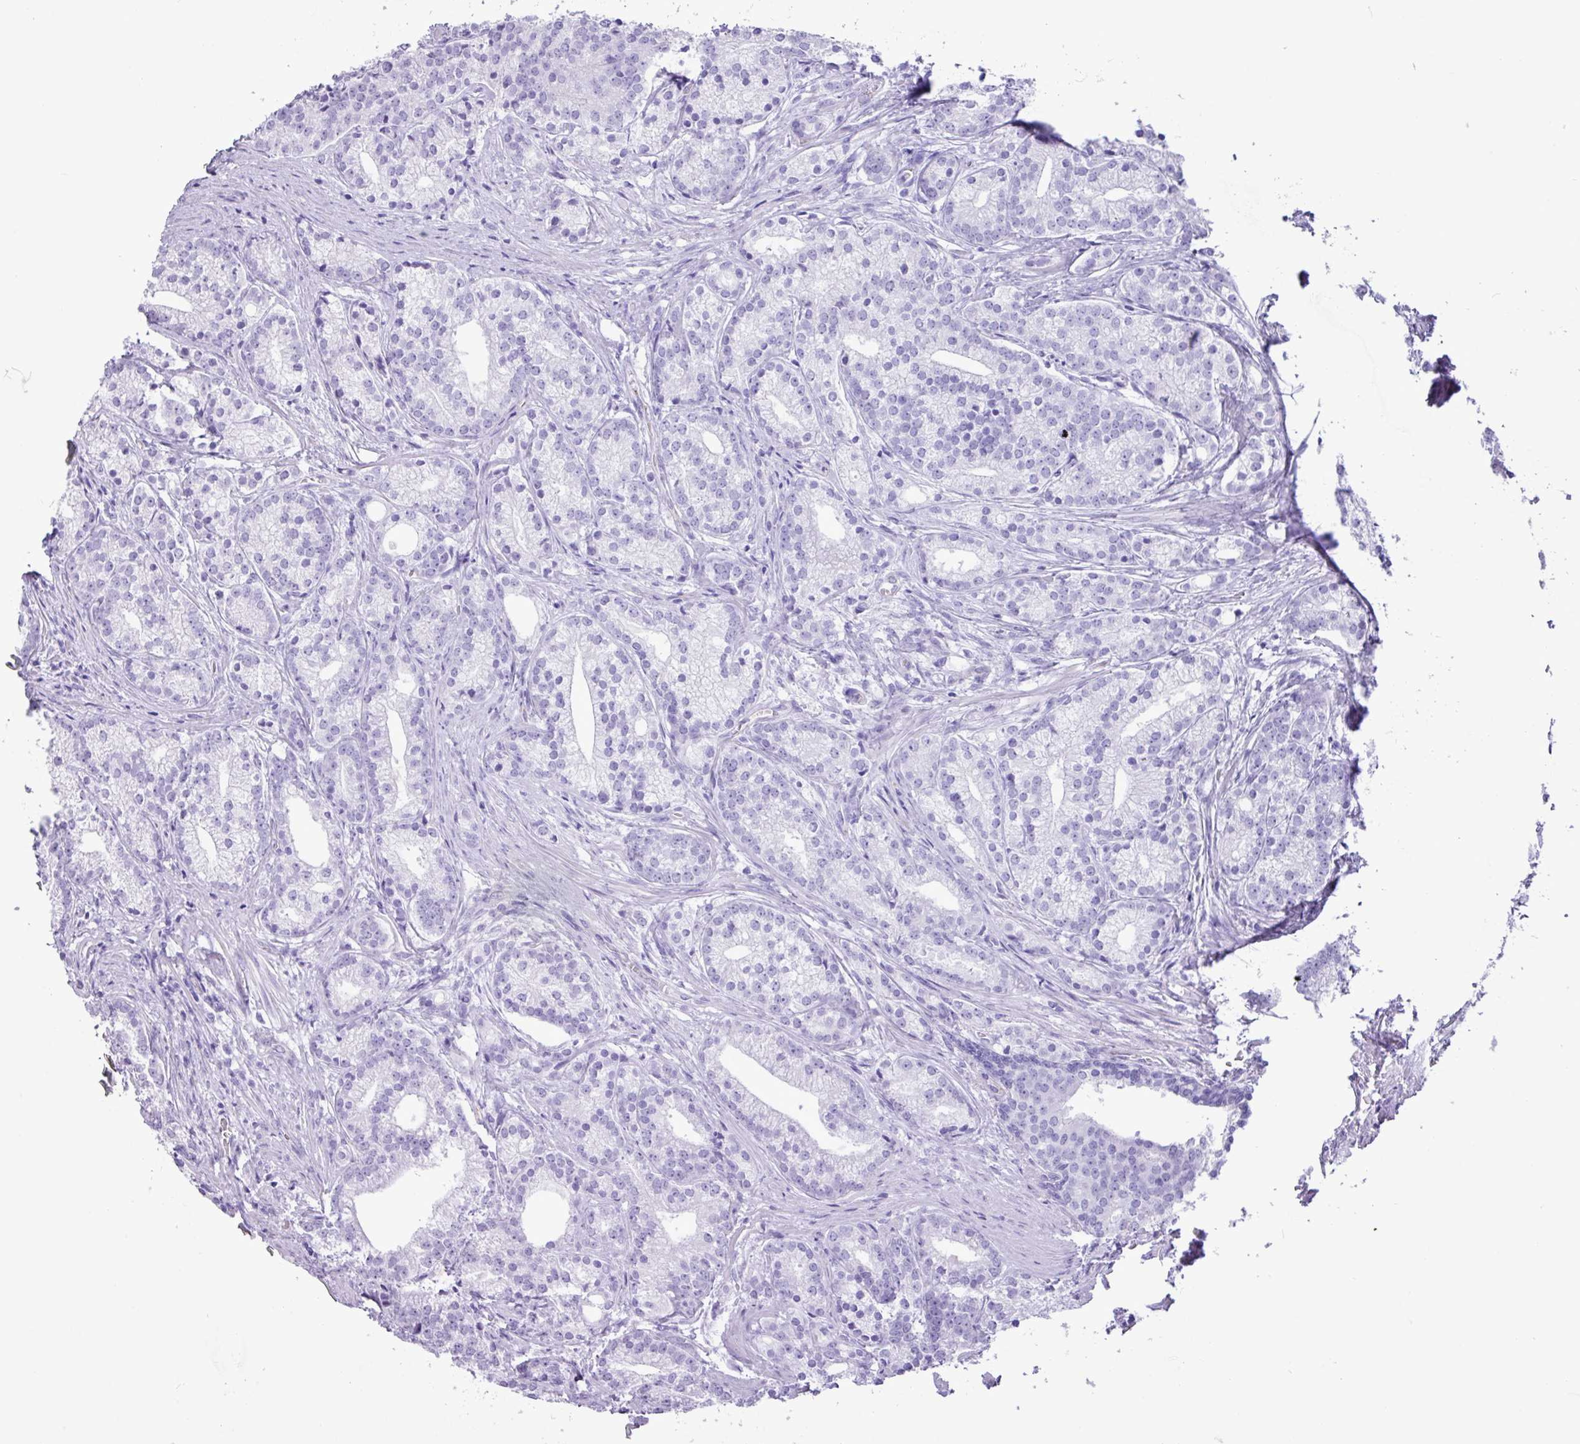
{"staining": {"intensity": "negative", "quantity": "none", "location": "none"}, "tissue": "prostate cancer", "cell_type": "Tumor cells", "image_type": "cancer", "snomed": [{"axis": "morphology", "description": "Adenocarcinoma, Low grade"}, {"axis": "topography", "description": "Prostate"}], "caption": "Prostate cancer (adenocarcinoma (low-grade)) was stained to show a protein in brown. There is no significant positivity in tumor cells.", "gene": "CKMT2", "patient": {"sex": "male", "age": 71}}